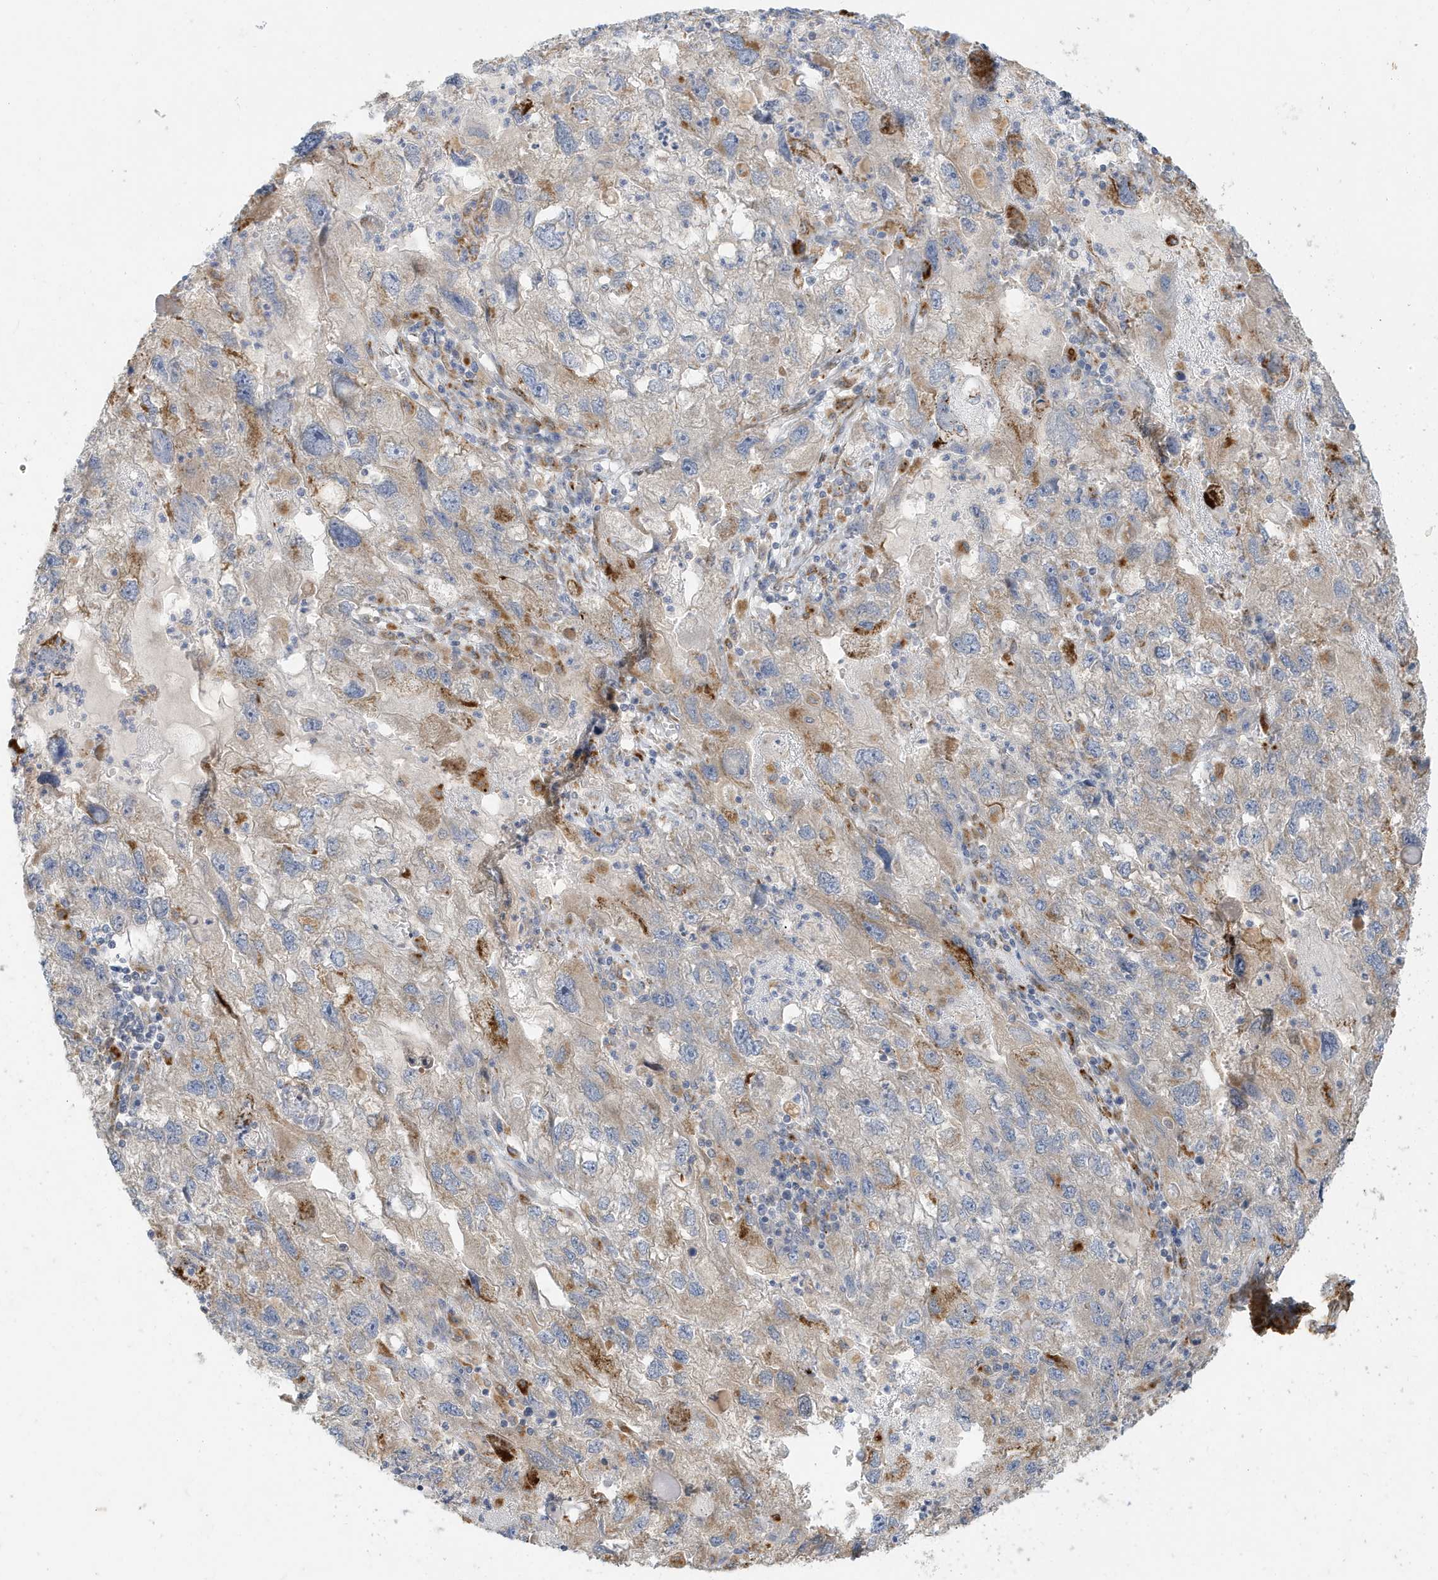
{"staining": {"intensity": "weak", "quantity": "<25%", "location": "cytoplasmic/membranous"}, "tissue": "endometrial cancer", "cell_type": "Tumor cells", "image_type": "cancer", "snomed": [{"axis": "morphology", "description": "Adenocarcinoma, NOS"}, {"axis": "topography", "description": "Endometrium"}], "caption": "Endometrial adenocarcinoma stained for a protein using immunohistochemistry exhibits no staining tumor cells.", "gene": "MCOLN1", "patient": {"sex": "female", "age": 49}}